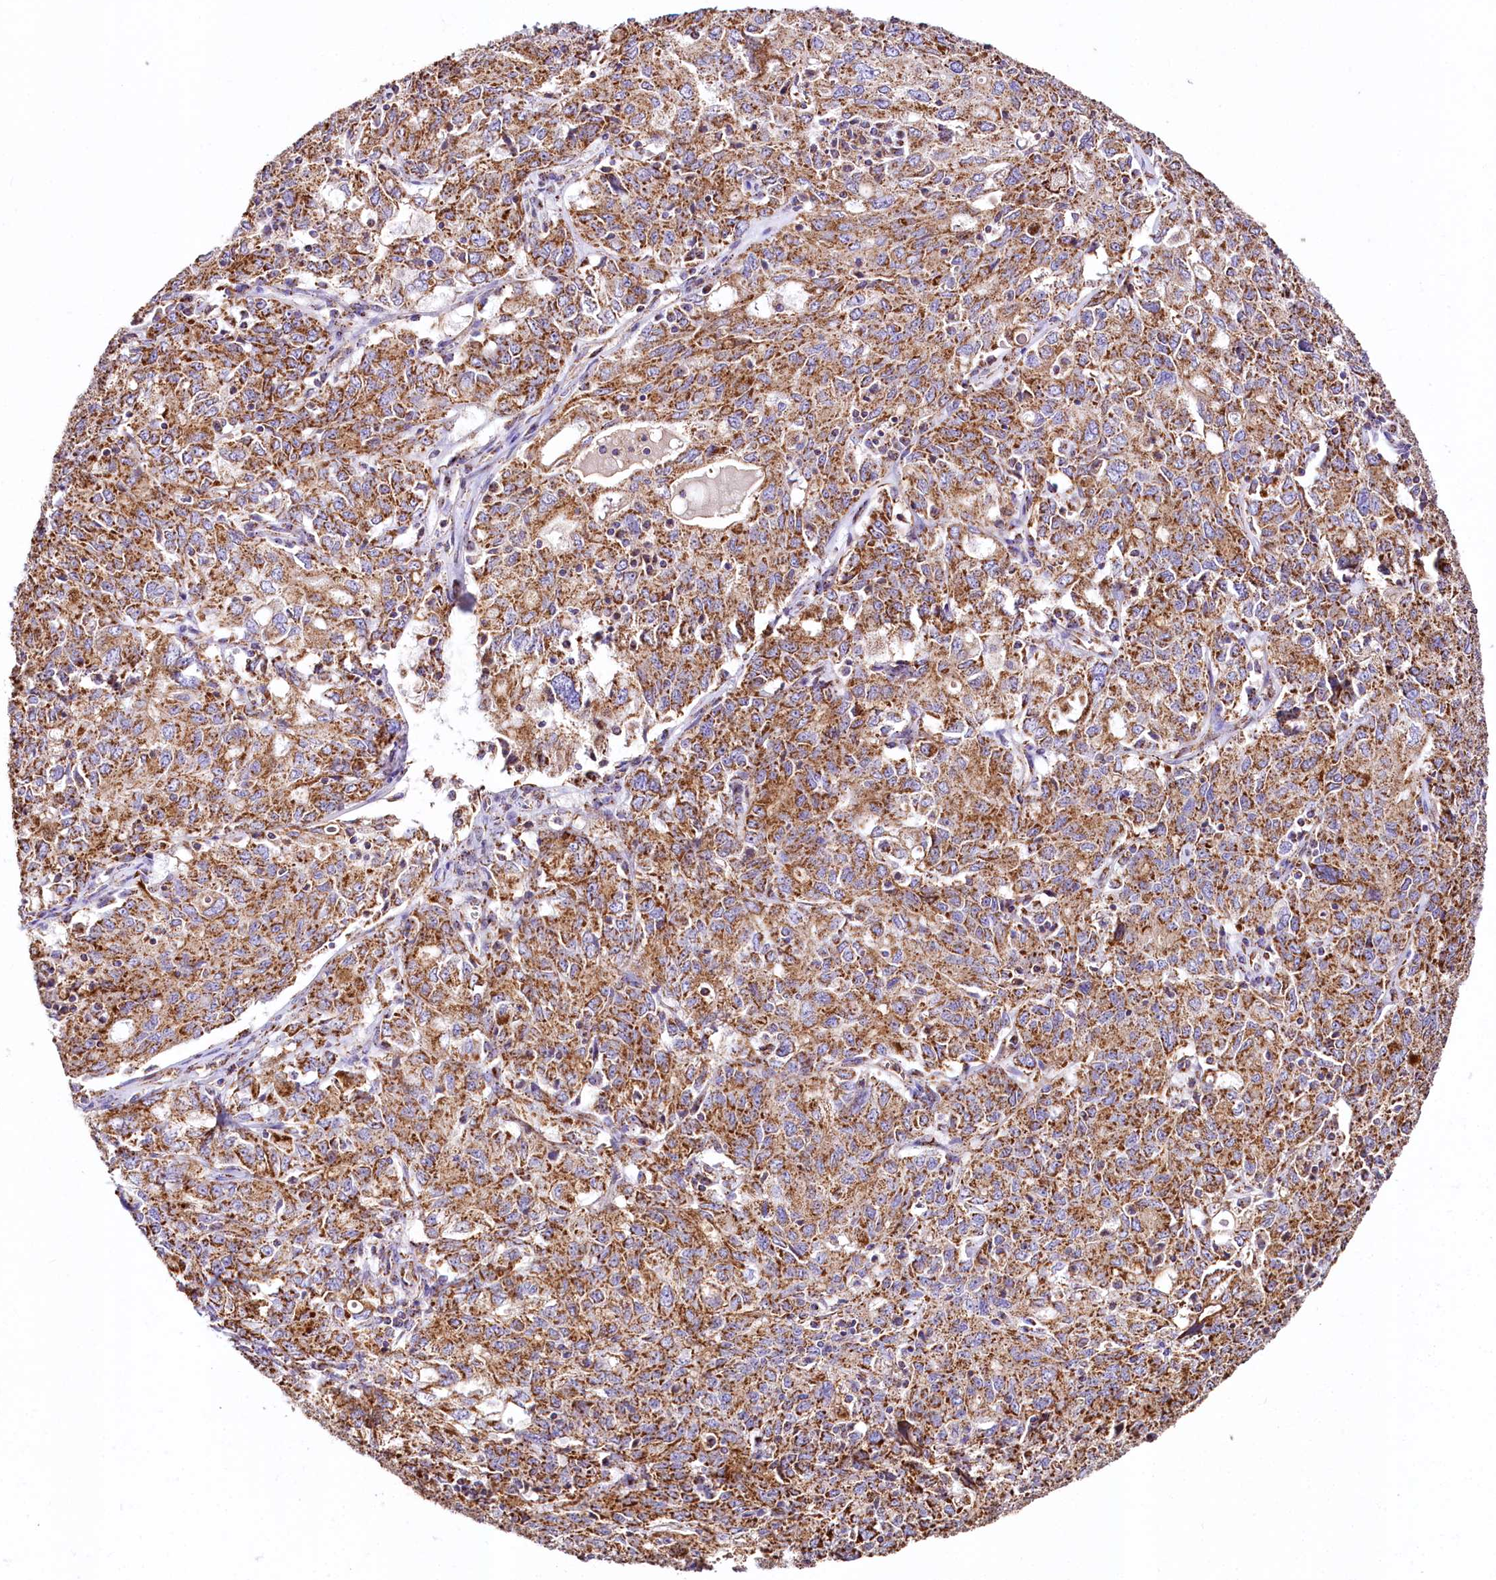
{"staining": {"intensity": "strong", "quantity": ">75%", "location": "cytoplasmic/membranous"}, "tissue": "ovarian cancer", "cell_type": "Tumor cells", "image_type": "cancer", "snomed": [{"axis": "morphology", "description": "Carcinoma, endometroid"}, {"axis": "topography", "description": "Ovary"}], "caption": "High-power microscopy captured an immunohistochemistry micrograph of ovarian cancer, revealing strong cytoplasmic/membranous positivity in approximately >75% of tumor cells.", "gene": "APLP2", "patient": {"sex": "female", "age": 62}}